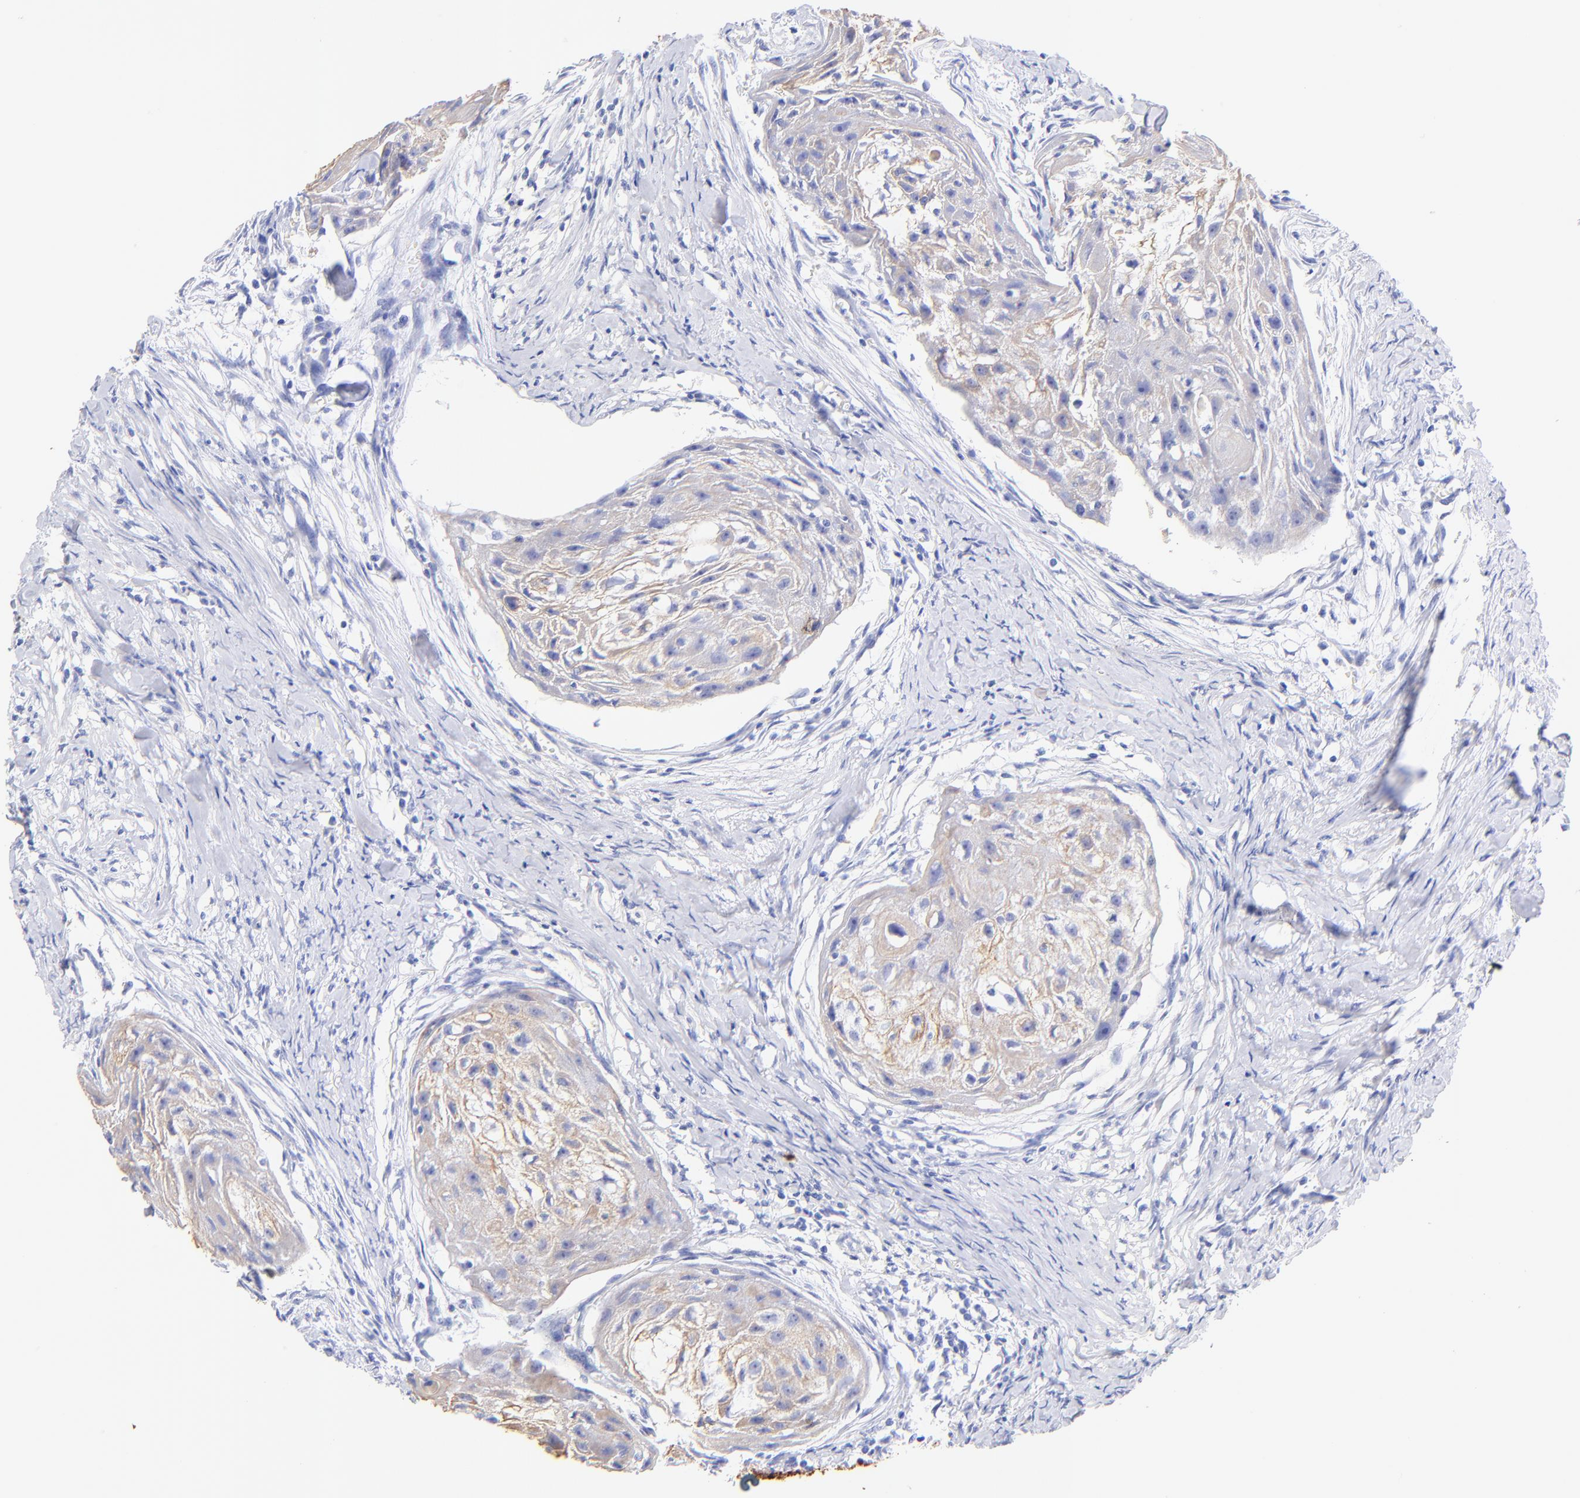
{"staining": {"intensity": "moderate", "quantity": "25%-75%", "location": "cytoplasmic/membranous"}, "tissue": "head and neck cancer", "cell_type": "Tumor cells", "image_type": "cancer", "snomed": [{"axis": "morphology", "description": "Squamous cell carcinoma, NOS"}, {"axis": "topography", "description": "Head-Neck"}], "caption": "Head and neck cancer tissue displays moderate cytoplasmic/membranous staining in approximately 25%-75% of tumor cells, visualized by immunohistochemistry.", "gene": "KRT19", "patient": {"sex": "male", "age": 64}}